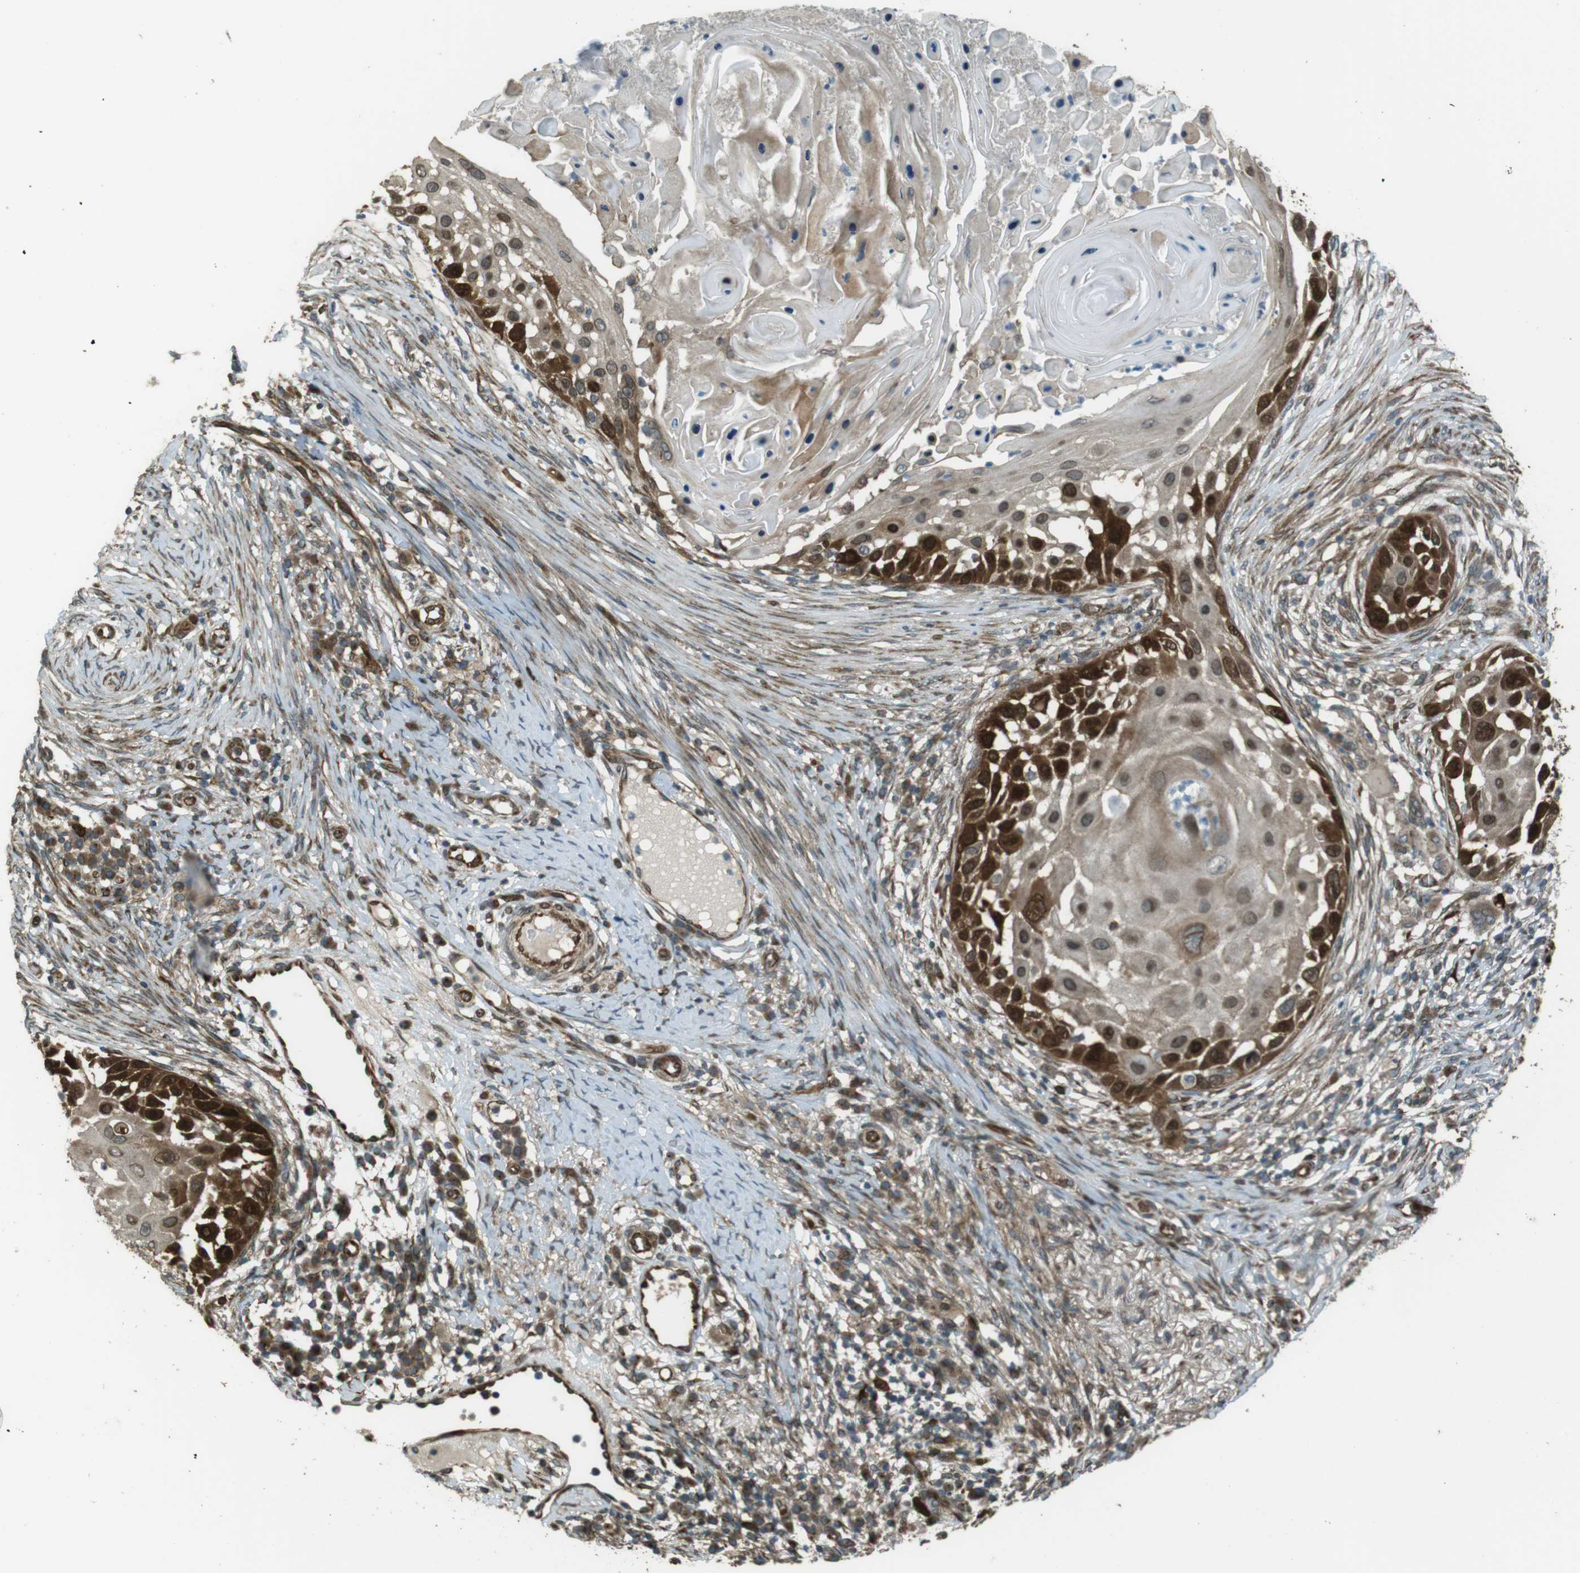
{"staining": {"intensity": "strong", "quantity": "25%-75%", "location": "cytoplasmic/membranous,nuclear"}, "tissue": "skin cancer", "cell_type": "Tumor cells", "image_type": "cancer", "snomed": [{"axis": "morphology", "description": "Squamous cell carcinoma, NOS"}, {"axis": "topography", "description": "Skin"}], "caption": "Immunohistochemical staining of human skin cancer (squamous cell carcinoma) demonstrates high levels of strong cytoplasmic/membranous and nuclear protein staining in approximately 25%-75% of tumor cells.", "gene": "ZNF330", "patient": {"sex": "female", "age": 44}}